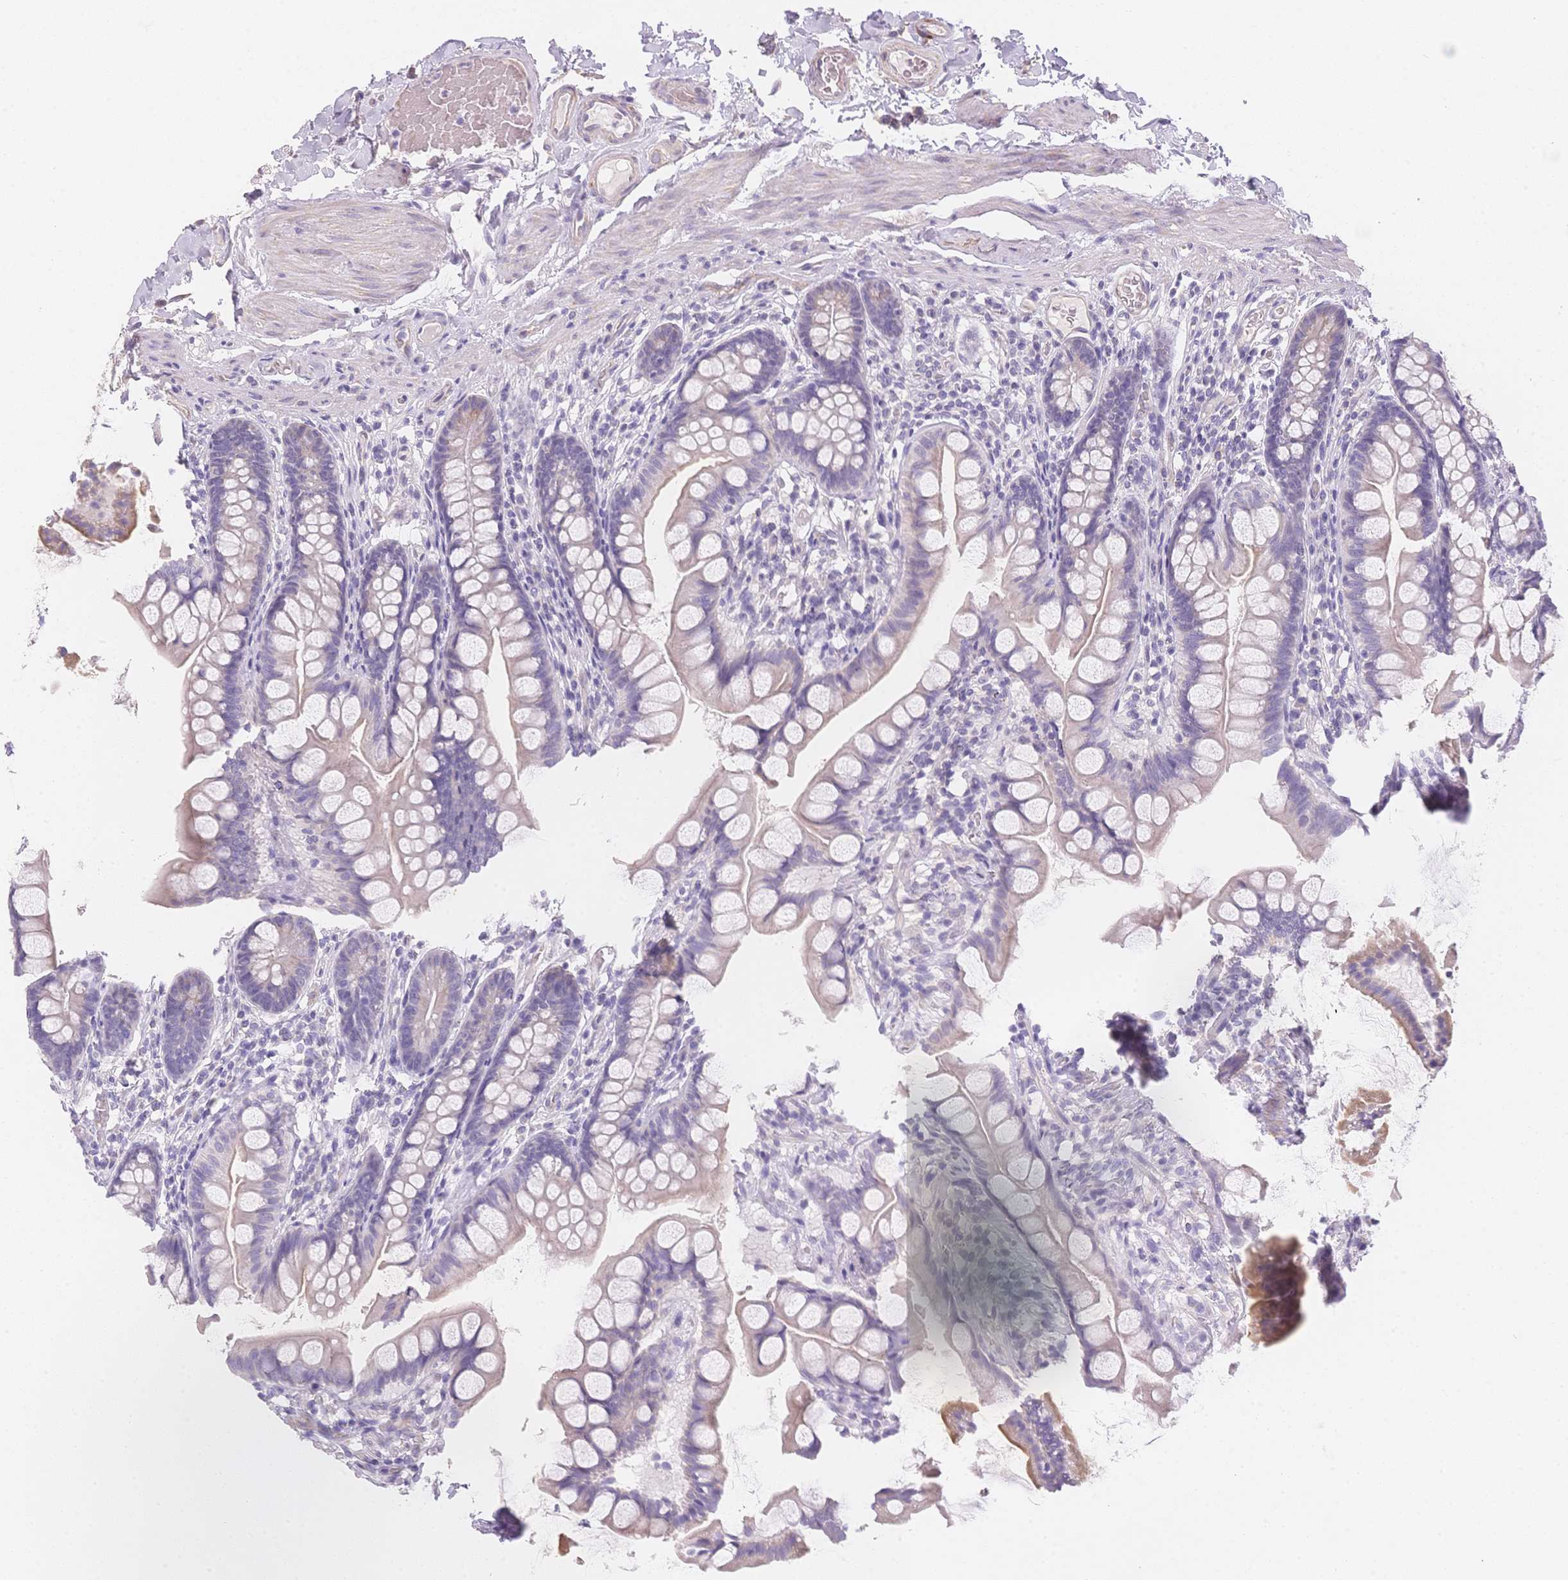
{"staining": {"intensity": "weak", "quantity": "<25%", "location": "cytoplasmic/membranous"}, "tissue": "small intestine", "cell_type": "Glandular cells", "image_type": "normal", "snomed": [{"axis": "morphology", "description": "Normal tissue, NOS"}, {"axis": "topography", "description": "Small intestine"}], "caption": "Immunohistochemistry (IHC) histopathology image of normal small intestine: small intestine stained with DAB (3,3'-diaminobenzidine) demonstrates no significant protein staining in glandular cells.", "gene": "SMYD1", "patient": {"sex": "male", "age": 70}}